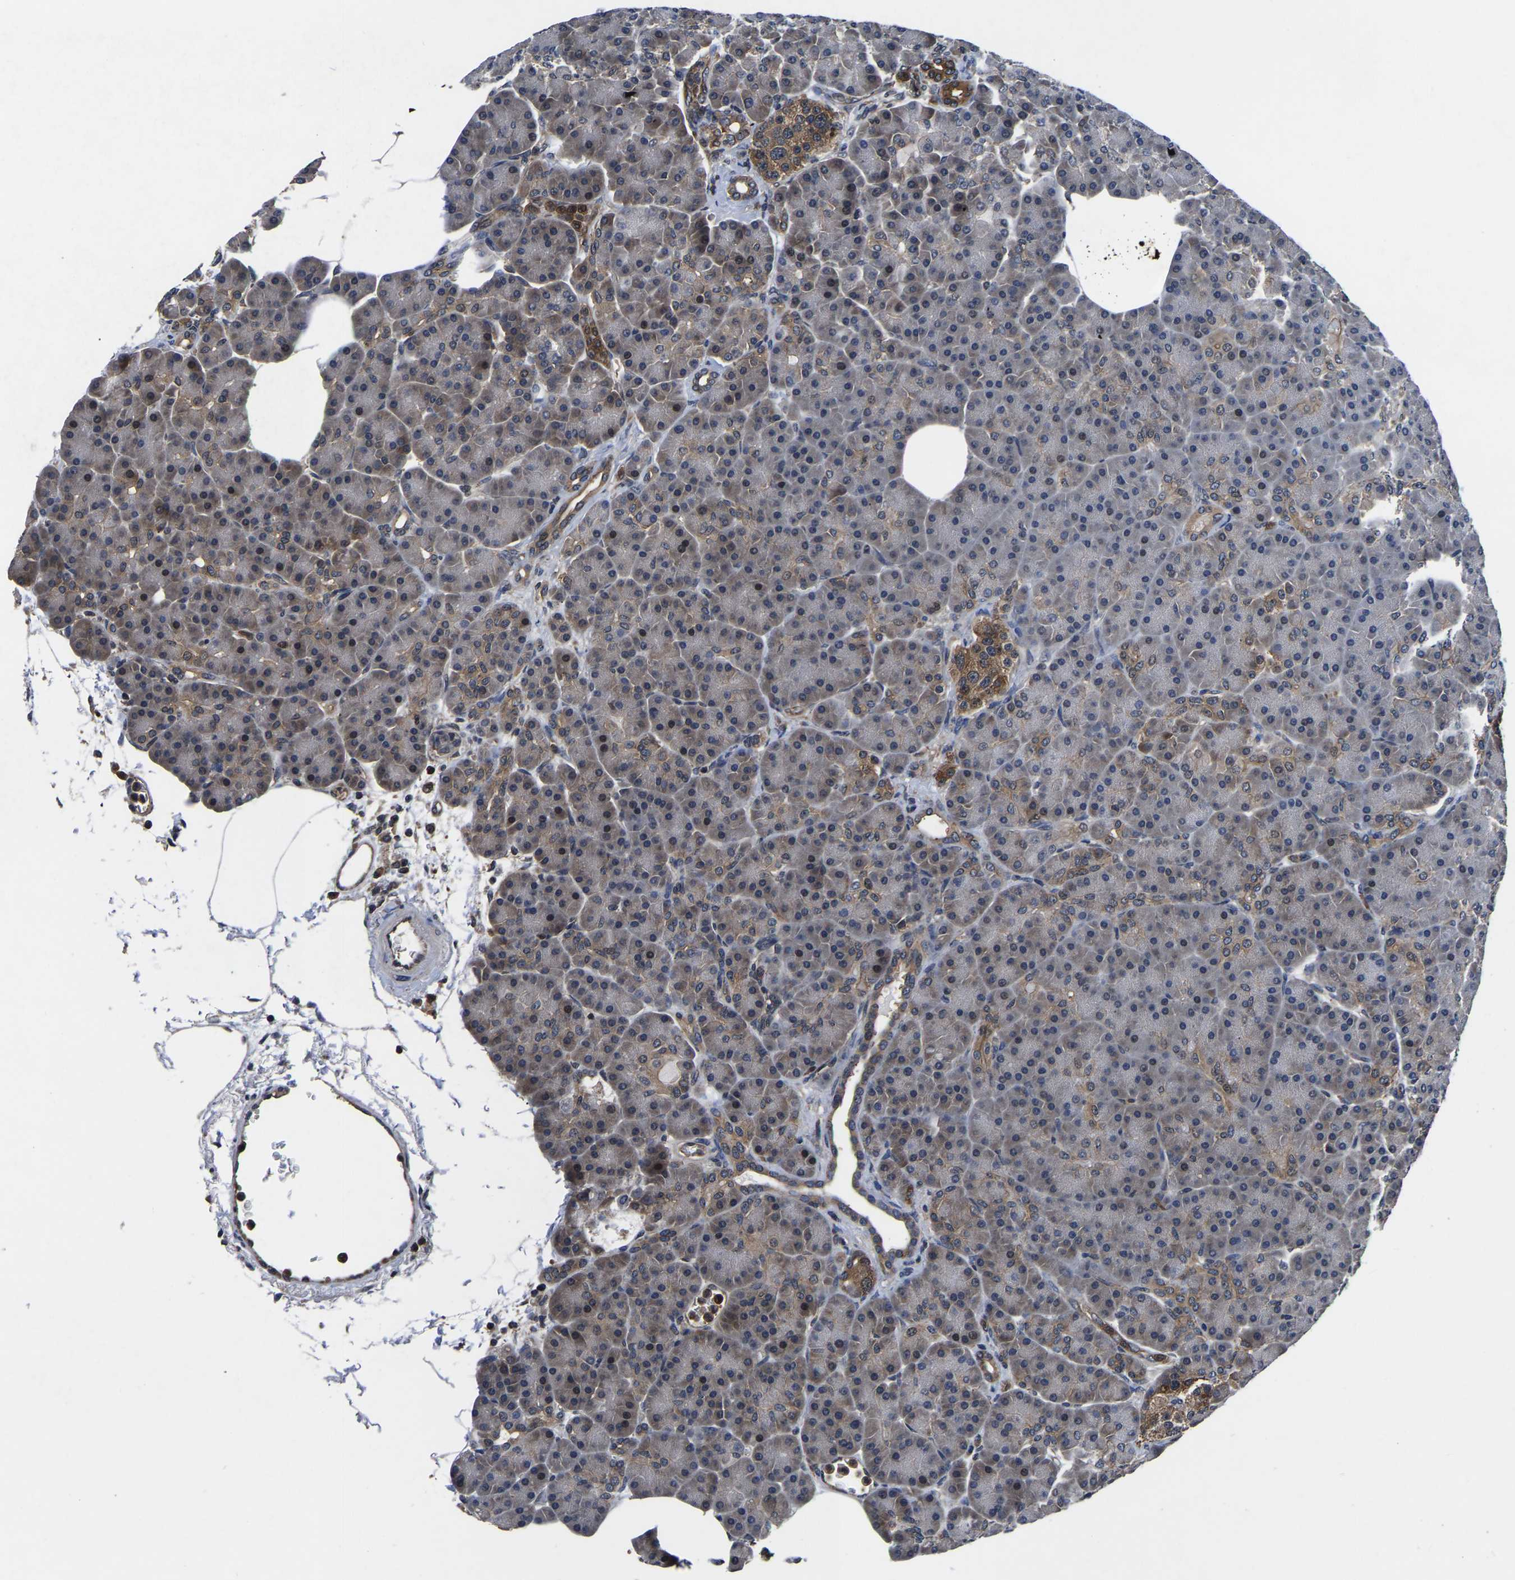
{"staining": {"intensity": "moderate", "quantity": "25%-75%", "location": "cytoplasmic/membranous"}, "tissue": "pancreas", "cell_type": "Exocrine glandular cells", "image_type": "normal", "snomed": [{"axis": "morphology", "description": "Normal tissue, NOS"}, {"axis": "topography", "description": "Pancreas"}], "caption": "Immunohistochemistry (IHC) micrograph of normal pancreas stained for a protein (brown), which exhibits medium levels of moderate cytoplasmic/membranous expression in about 25%-75% of exocrine glandular cells.", "gene": "FGD5", "patient": {"sex": "female", "age": 70}}